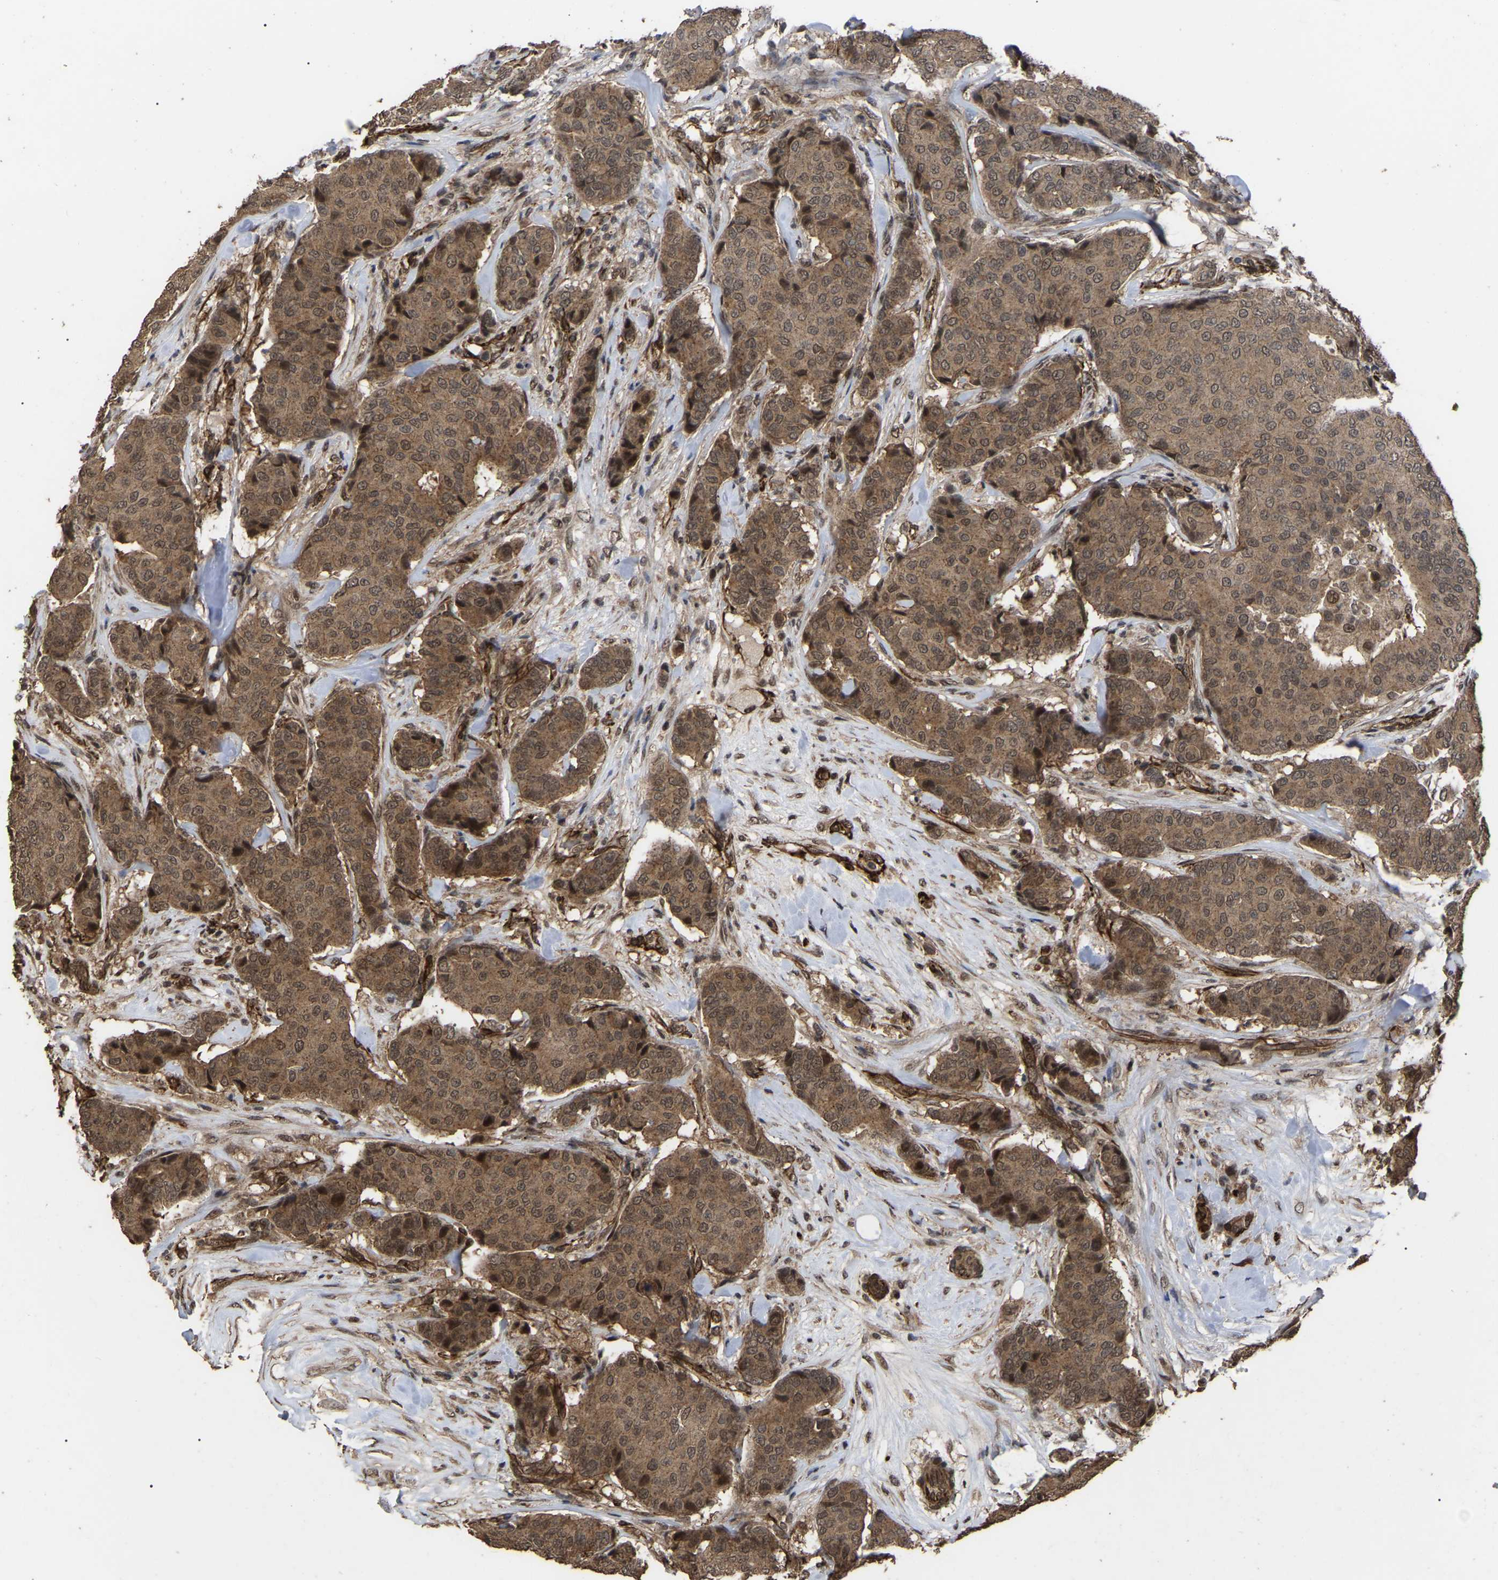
{"staining": {"intensity": "moderate", "quantity": ">75%", "location": "cytoplasmic/membranous"}, "tissue": "breast cancer", "cell_type": "Tumor cells", "image_type": "cancer", "snomed": [{"axis": "morphology", "description": "Duct carcinoma"}, {"axis": "topography", "description": "Breast"}], "caption": "Human breast cancer stained with a brown dye exhibits moderate cytoplasmic/membranous positive staining in approximately >75% of tumor cells.", "gene": "FAM161B", "patient": {"sex": "female", "age": 75}}